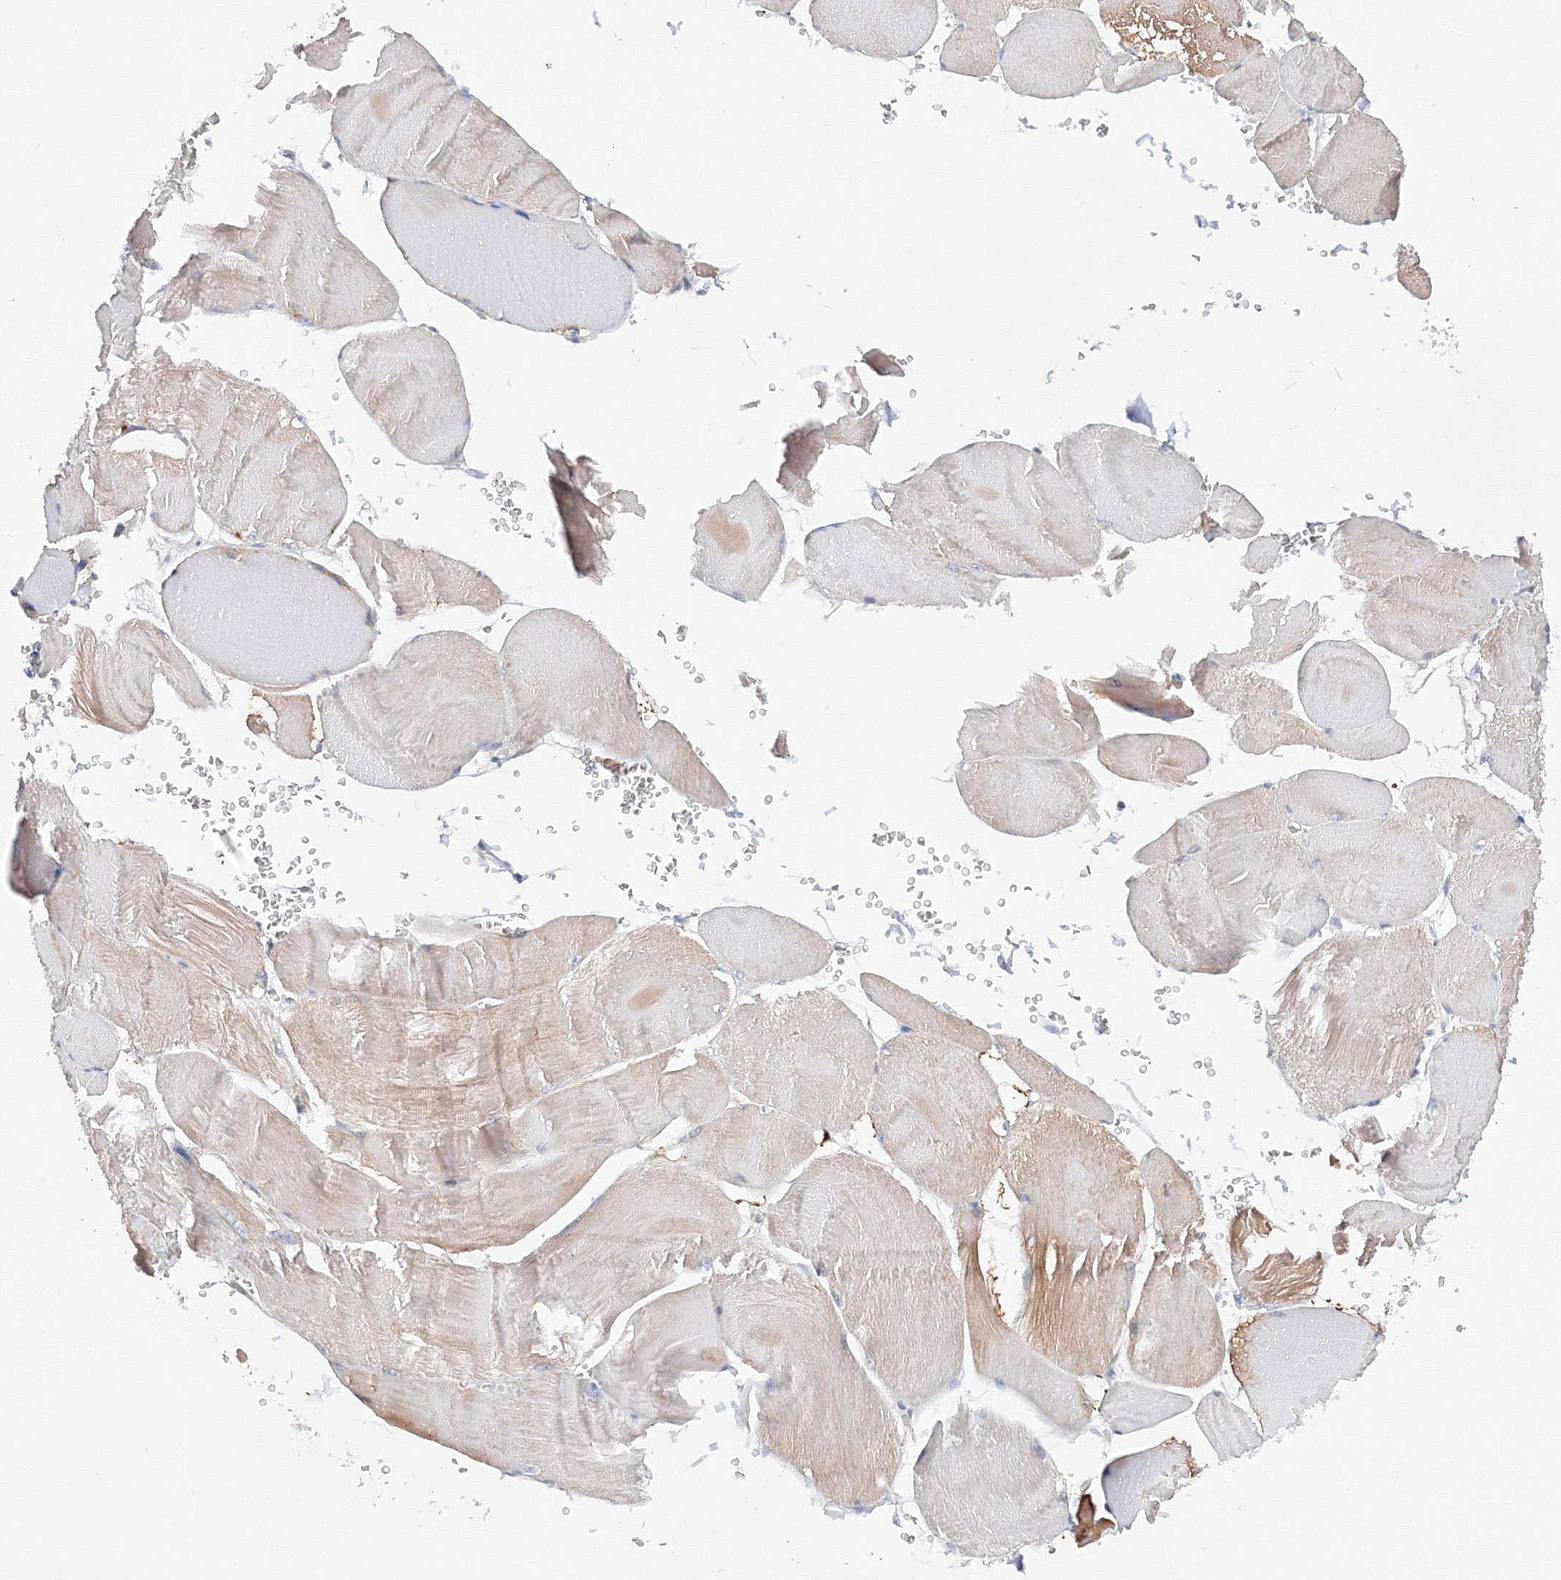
{"staining": {"intensity": "weak", "quantity": "<25%", "location": "cytoplasmic/membranous"}, "tissue": "skeletal muscle", "cell_type": "Myocytes", "image_type": "normal", "snomed": [{"axis": "morphology", "description": "Normal tissue, NOS"}, {"axis": "morphology", "description": "Basal cell carcinoma"}, {"axis": "topography", "description": "Skeletal muscle"}], "caption": "High power microscopy micrograph of an immunohistochemistry micrograph of unremarkable skeletal muscle, revealing no significant staining in myocytes.", "gene": "TAMM41", "patient": {"sex": "female", "age": 64}}